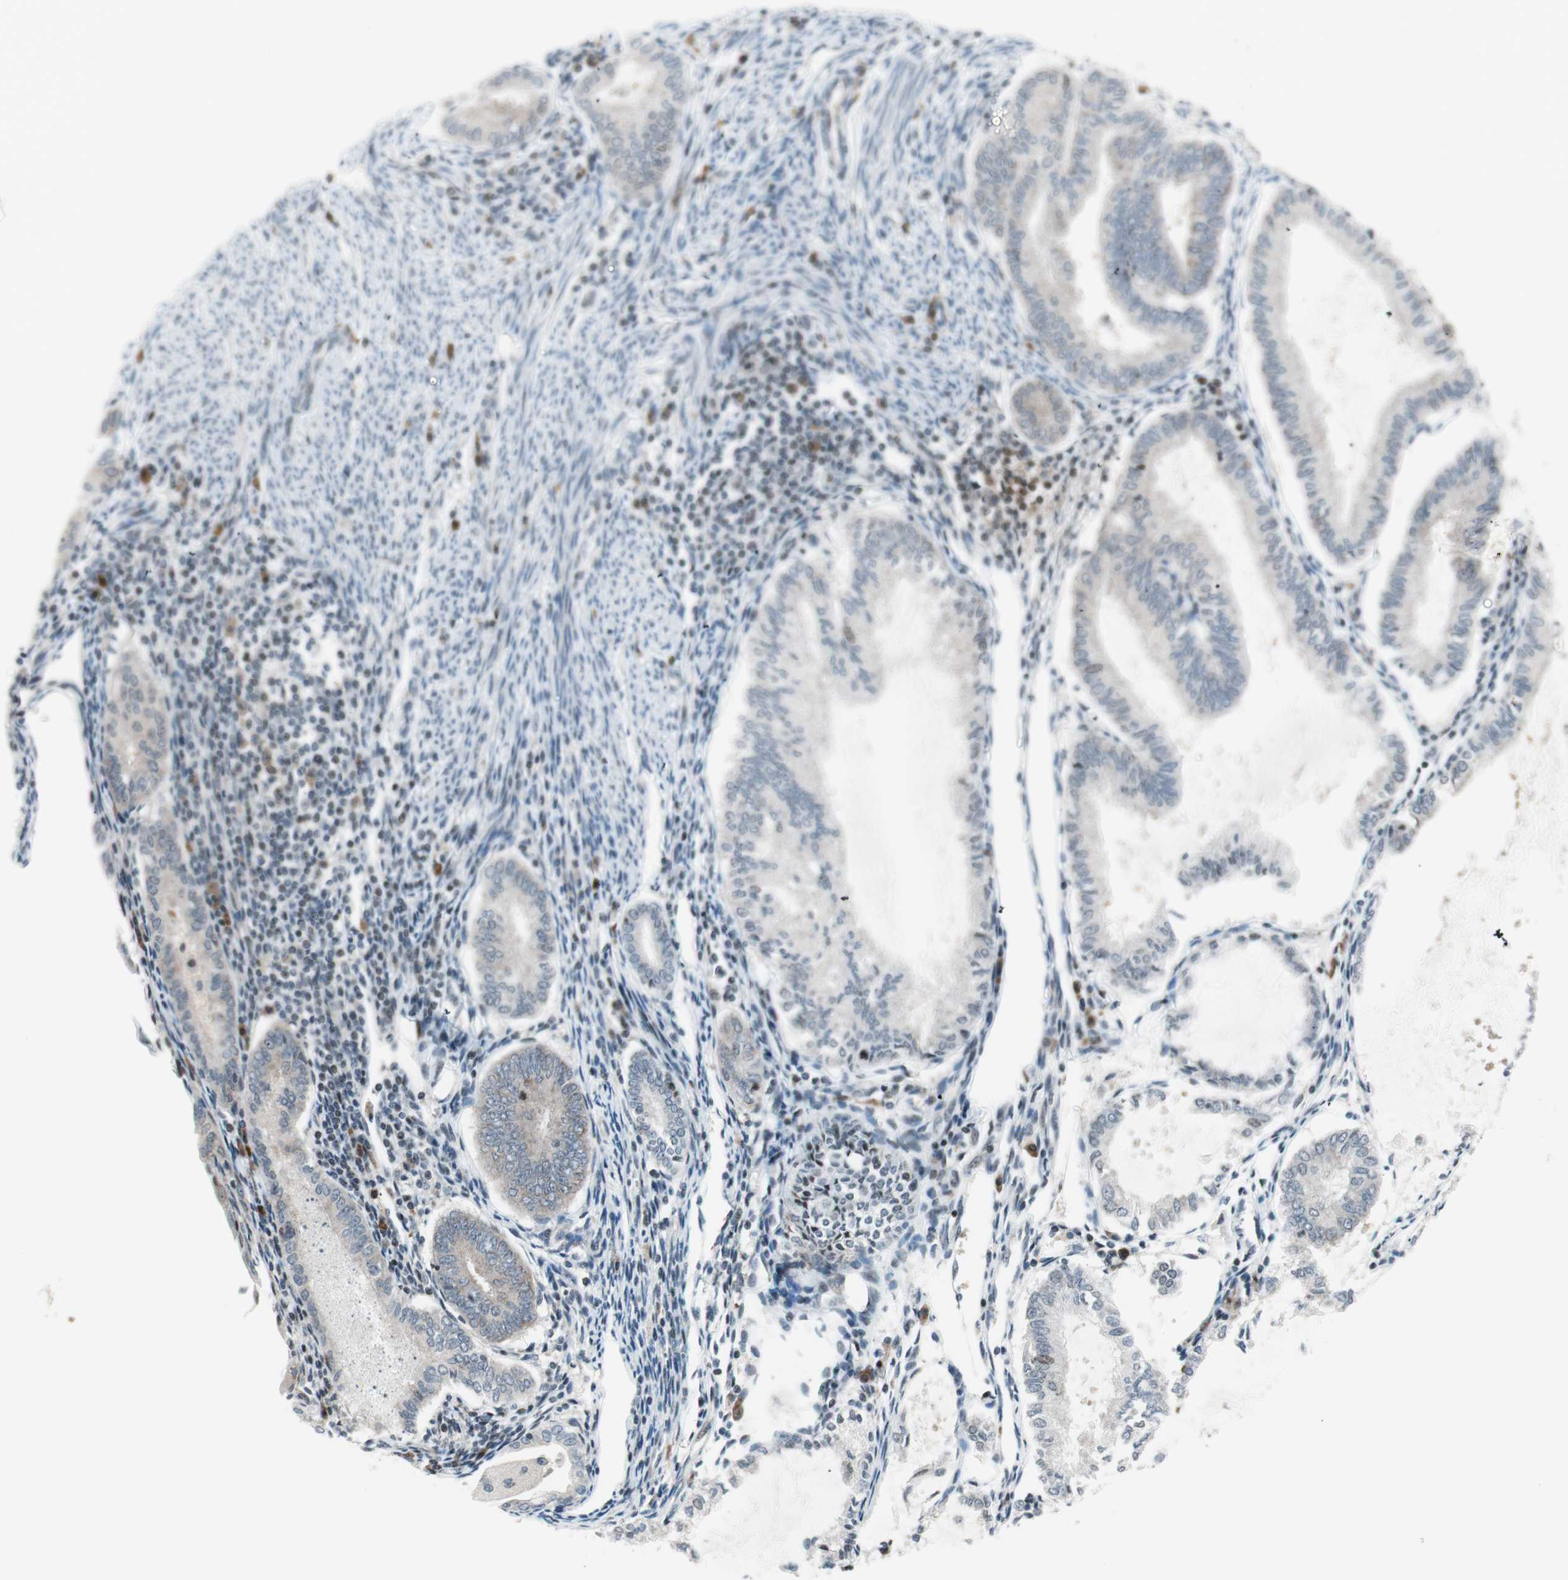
{"staining": {"intensity": "weak", "quantity": "<25%", "location": "cytoplasmic/membranous"}, "tissue": "endometrial cancer", "cell_type": "Tumor cells", "image_type": "cancer", "snomed": [{"axis": "morphology", "description": "Adenocarcinoma, NOS"}, {"axis": "topography", "description": "Endometrium"}], "caption": "Immunohistochemical staining of adenocarcinoma (endometrial) reveals no significant expression in tumor cells. (IHC, brightfield microscopy, high magnification).", "gene": "TPT1", "patient": {"sex": "female", "age": 86}}